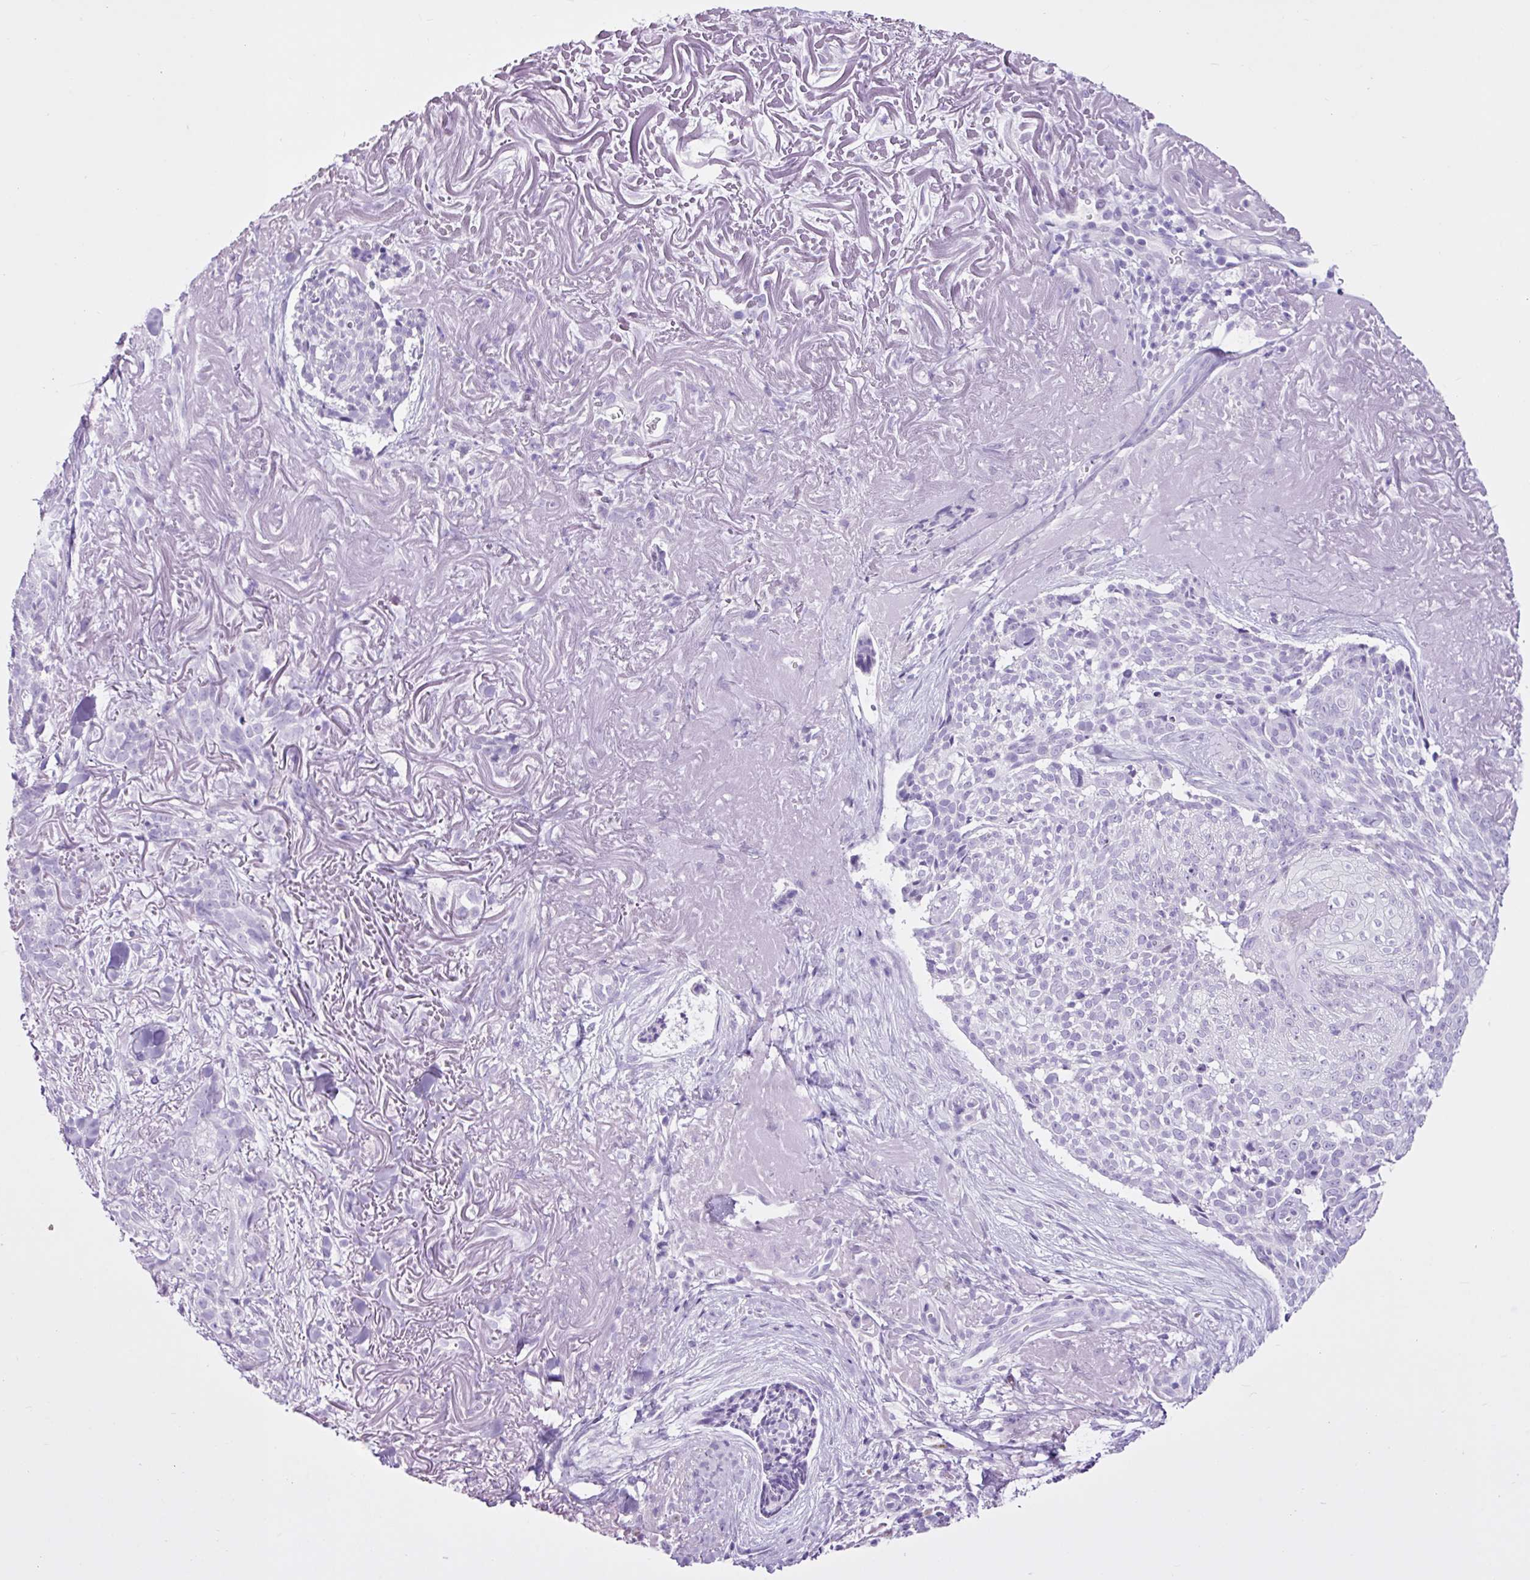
{"staining": {"intensity": "negative", "quantity": "none", "location": "none"}, "tissue": "skin cancer", "cell_type": "Tumor cells", "image_type": "cancer", "snomed": [{"axis": "morphology", "description": "Basal cell carcinoma"}, {"axis": "topography", "description": "Skin"}, {"axis": "topography", "description": "Skin of face"}], "caption": "Immunohistochemical staining of basal cell carcinoma (skin) reveals no significant staining in tumor cells.", "gene": "PGR", "patient": {"sex": "female", "age": 95}}